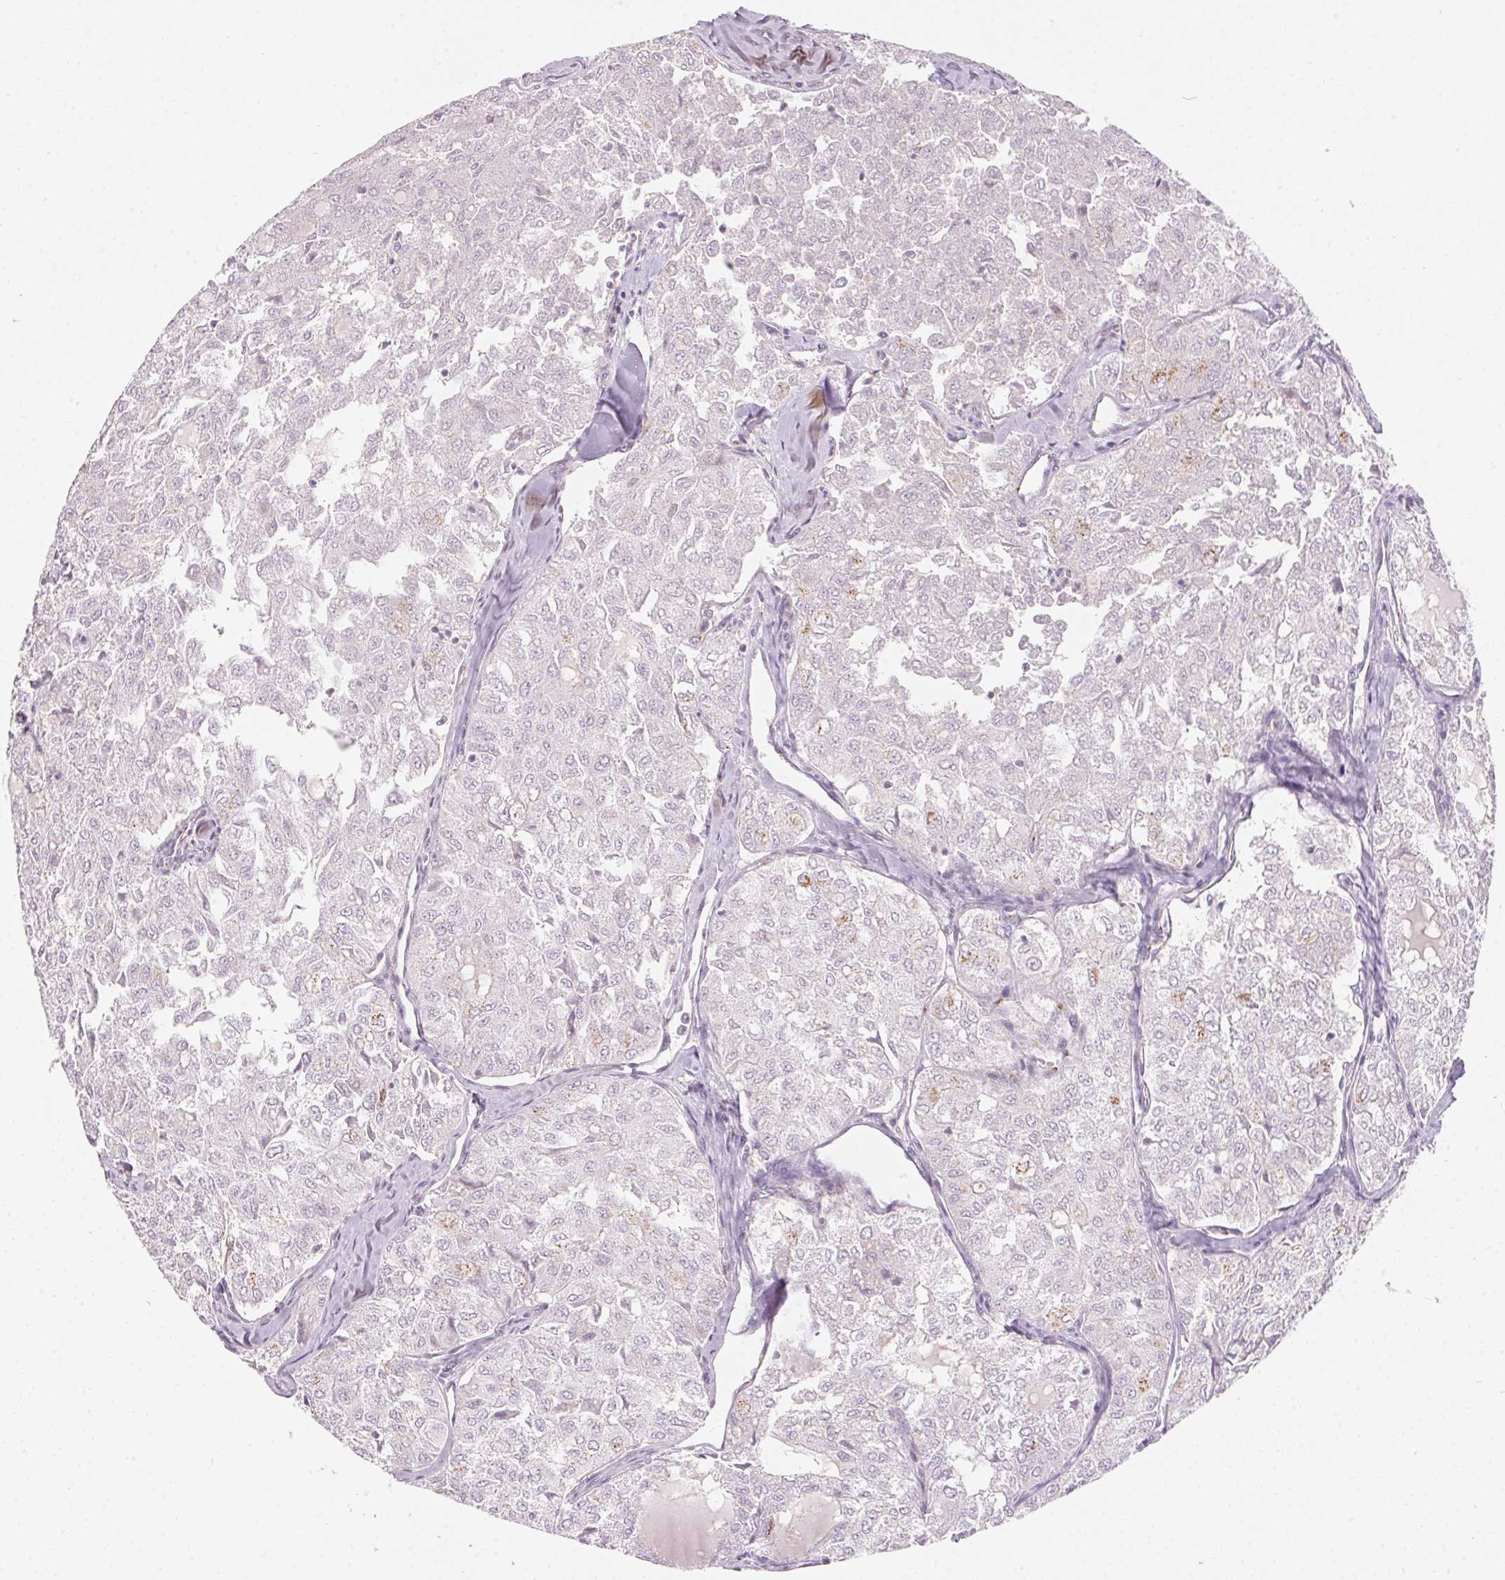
{"staining": {"intensity": "moderate", "quantity": "<25%", "location": "cytoplasmic/membranous"}, "tissue": "thyroid cancer", "cell_type": "Tumor cells", "image_type": "cancer", "snomed": [{"axis": "morphology", "description": "Follicular adenoma carcinoma, NOS"}, {"axis": "topography", "description": "Thyroid gland"}], "caption": "Thyroid cancer (follicular adenoma carcinoma) stained with a protein marker displays moderate staining in tumor cells.", "gene": "DRAM2", "patient": {"sex": "male", "age": 75}}